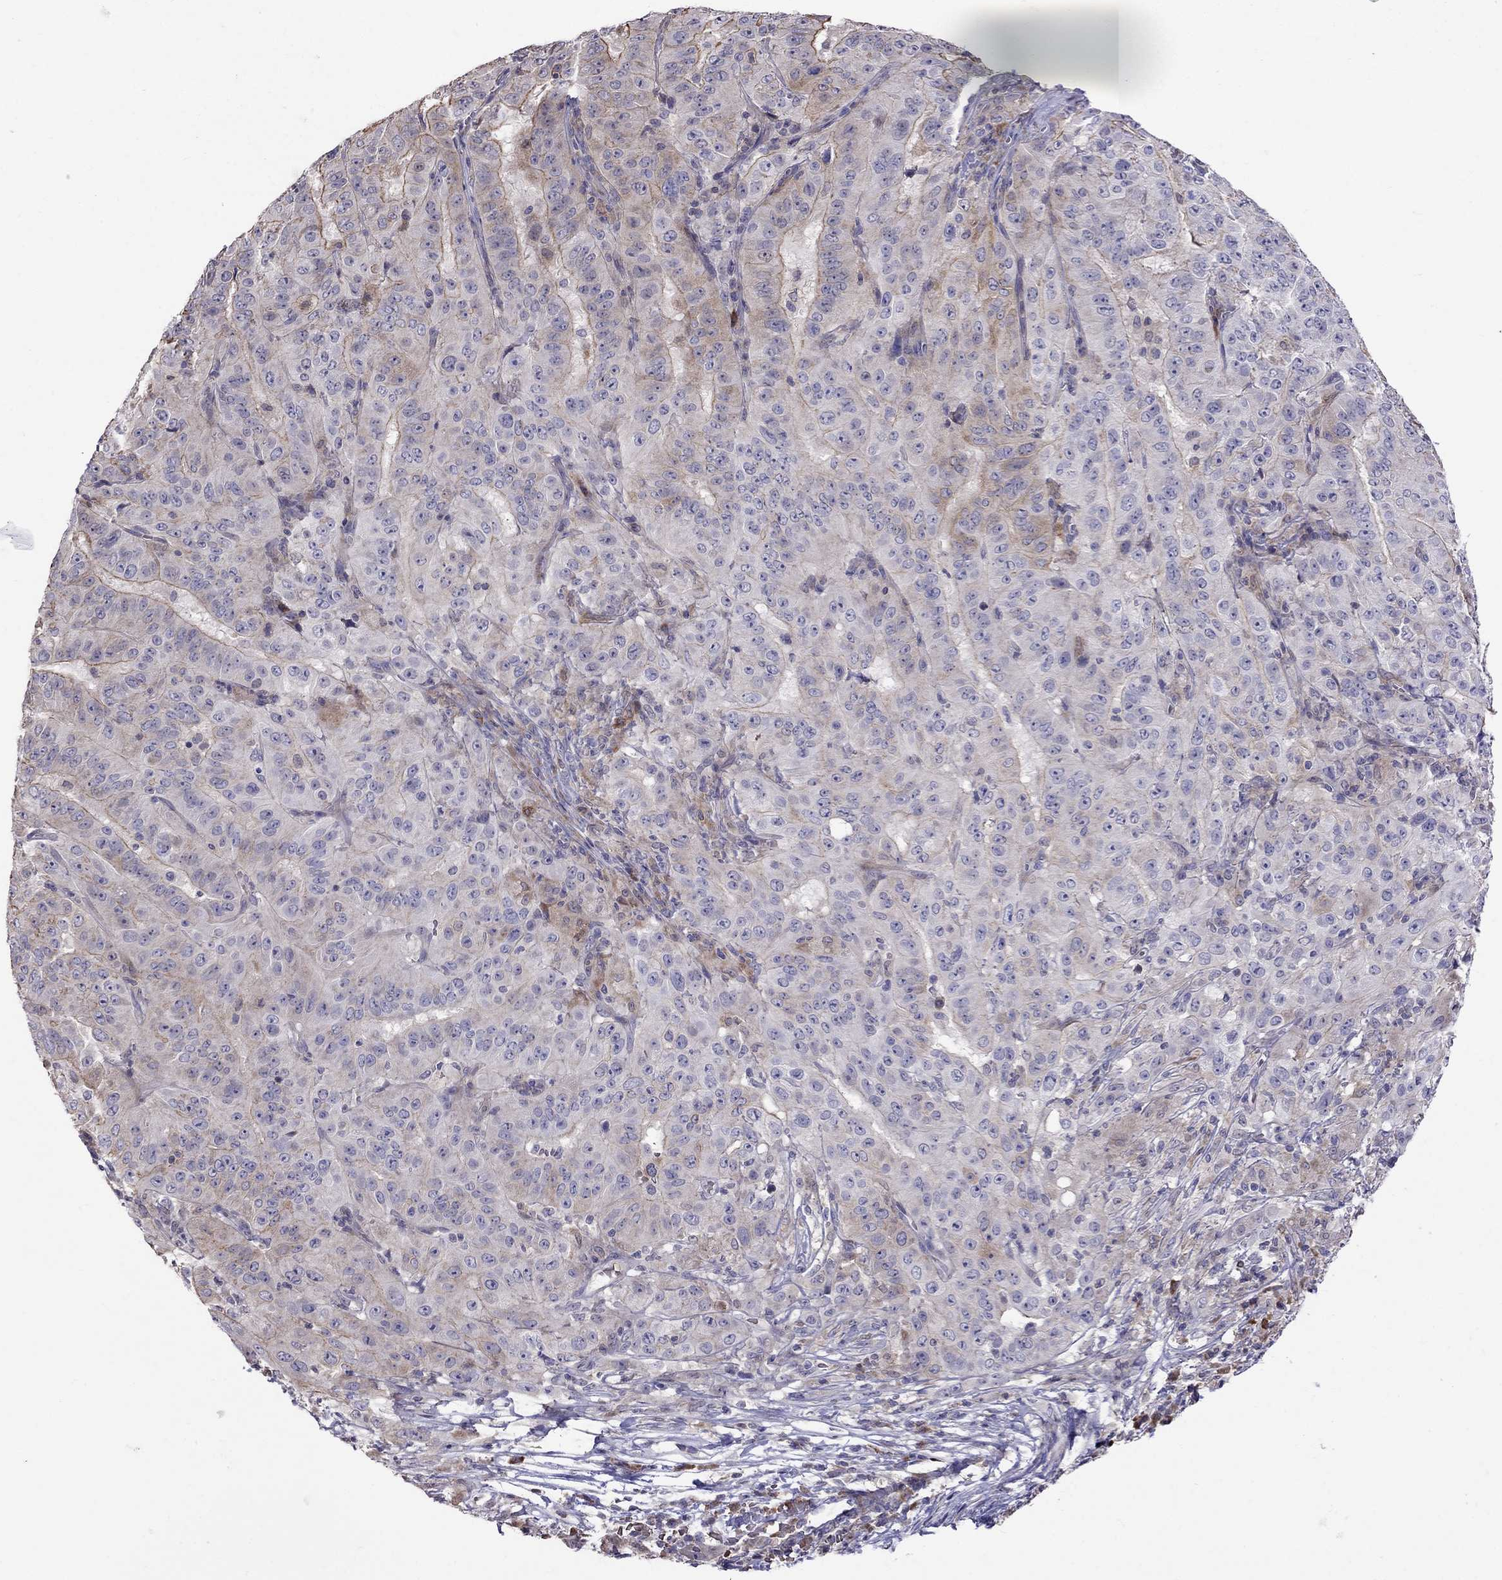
{"staining": {"intensity": "weak", "quantity": "<25%", "location": "cytoplasmic/membranous"}, "tissue": "pancreatic cancer", "cell_type": "Tumor cells", "image_type": "cancer", "snomed": [{"axis": "morphology", "description": "Adenocarcinoma, NOS"}, {"axis": "topography", "description": "Pancreas"}], "caption": "Tumor cells show no significant protein positivity in pancreatic adenocarcinoma.", "gene": "ADAM28", "patient": {"sex": "male", "age": 63}}